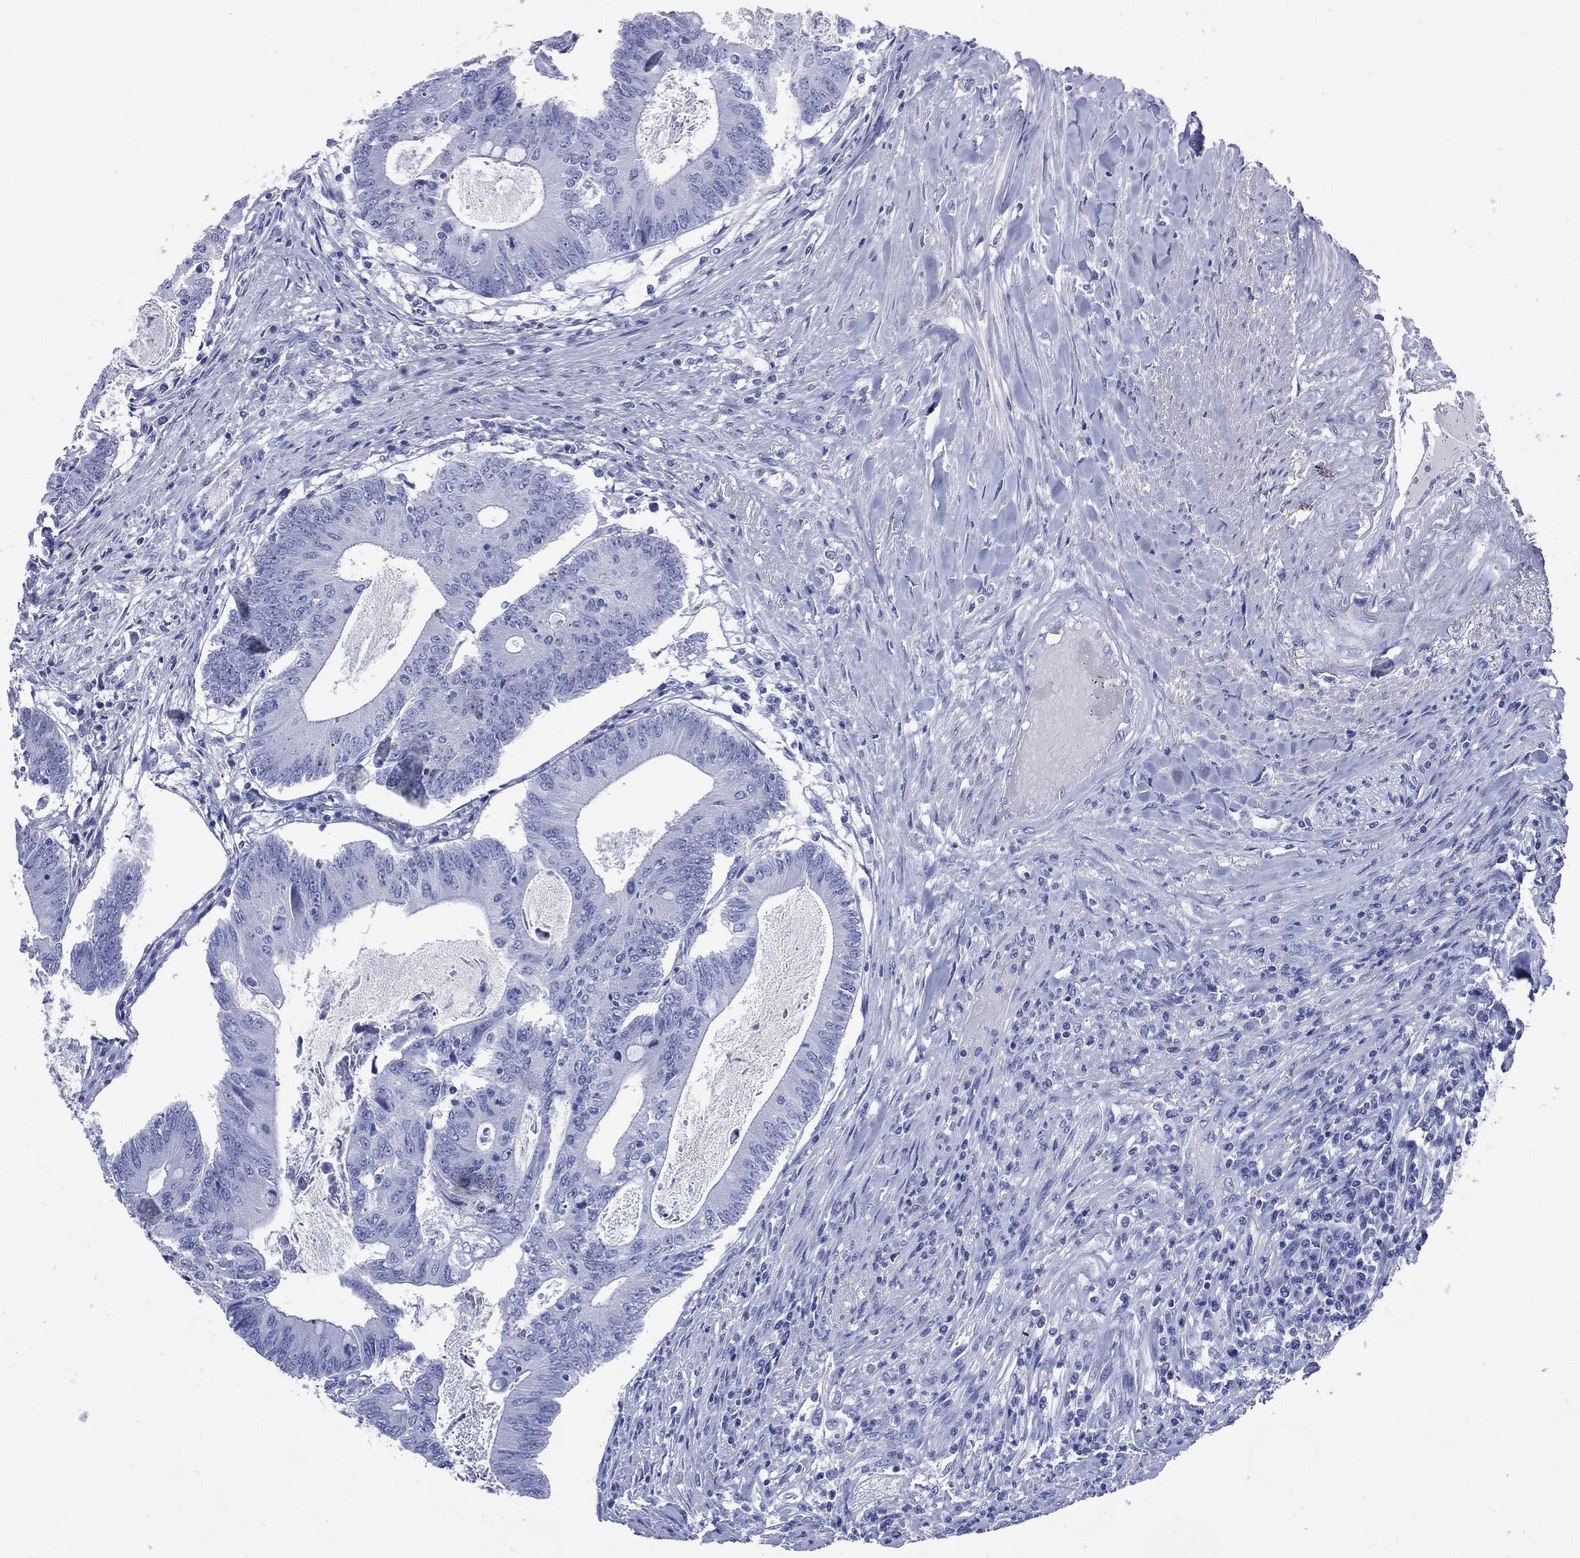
{"staining": {"intensity": "negative", "quantity": "none", "location": "none"}, "tissue": "colorectal cancer", "cell_type": "Tumor cells", "image_type": "cancer", "snomed": [{"axis": "morphology", "description": "Adenocarcinoma, NOS"}, {"axis": "topography", "description": "Colon"}], "caption": "Tumor cells show no significant positivity in adenocarcinoma (colorectal).", "gene": "SHCBP1L", "patient": {"sex": "female", "age": 70}}